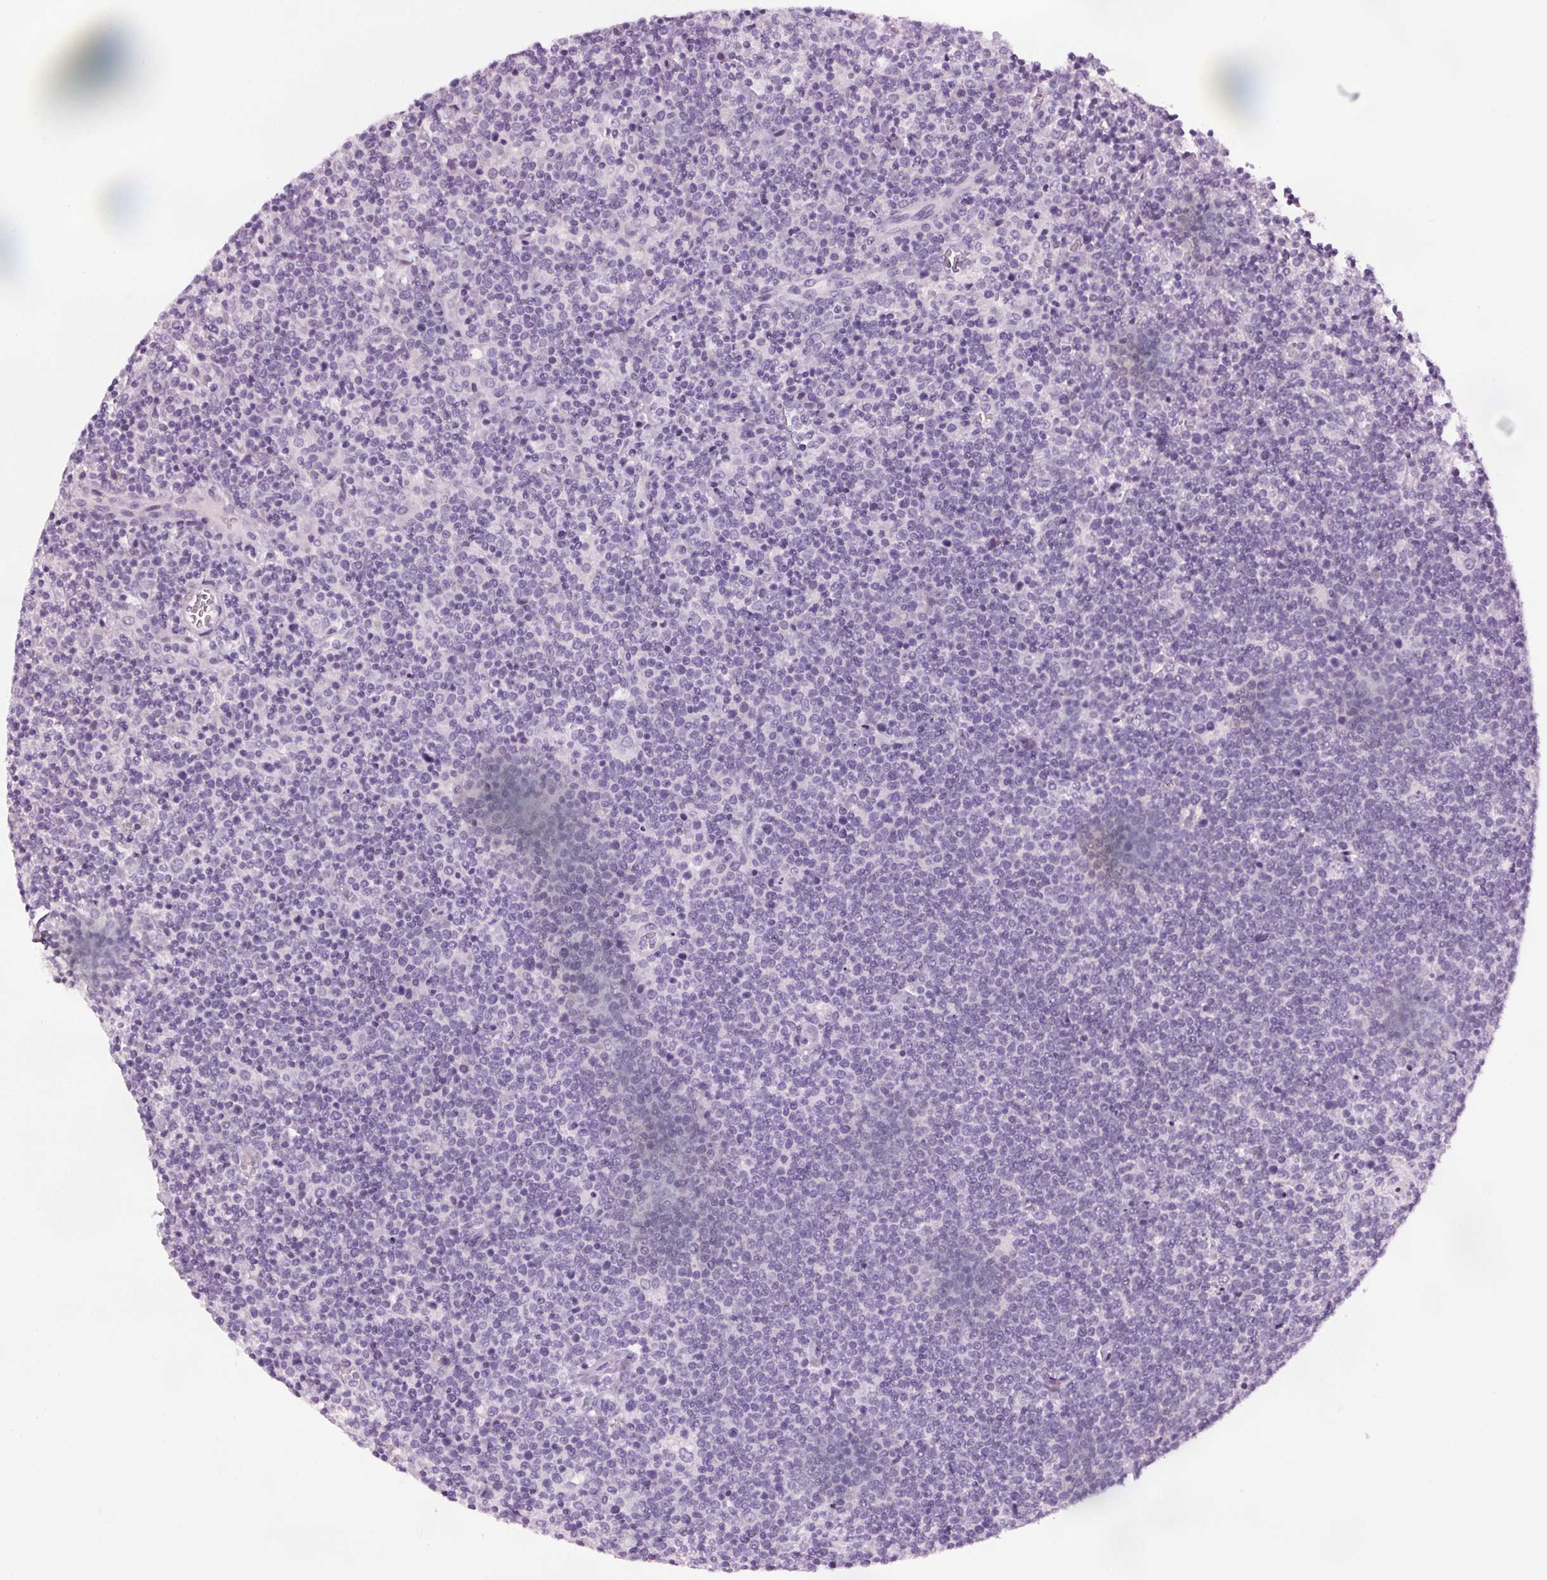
{"staining": {"intensity": "negative", "quantity": "none", "location": "none"}, "tissue": "lymphoma", "cell_type": "Tumor cells", "image_type": "cancer", "snomed": [{"axis": "morphology", "description": "Malignant lymphoma, non-Hodgkin's type, High grade"}, {"axis": "topography", "description": "Lymph node"}], "caption": "Tumor cells show no significant staining in malignant lymphoma, non-Hodgkin's type (high-grade).", "gene": "RASA1", "patient": {"sex": "male", "age": 61}}